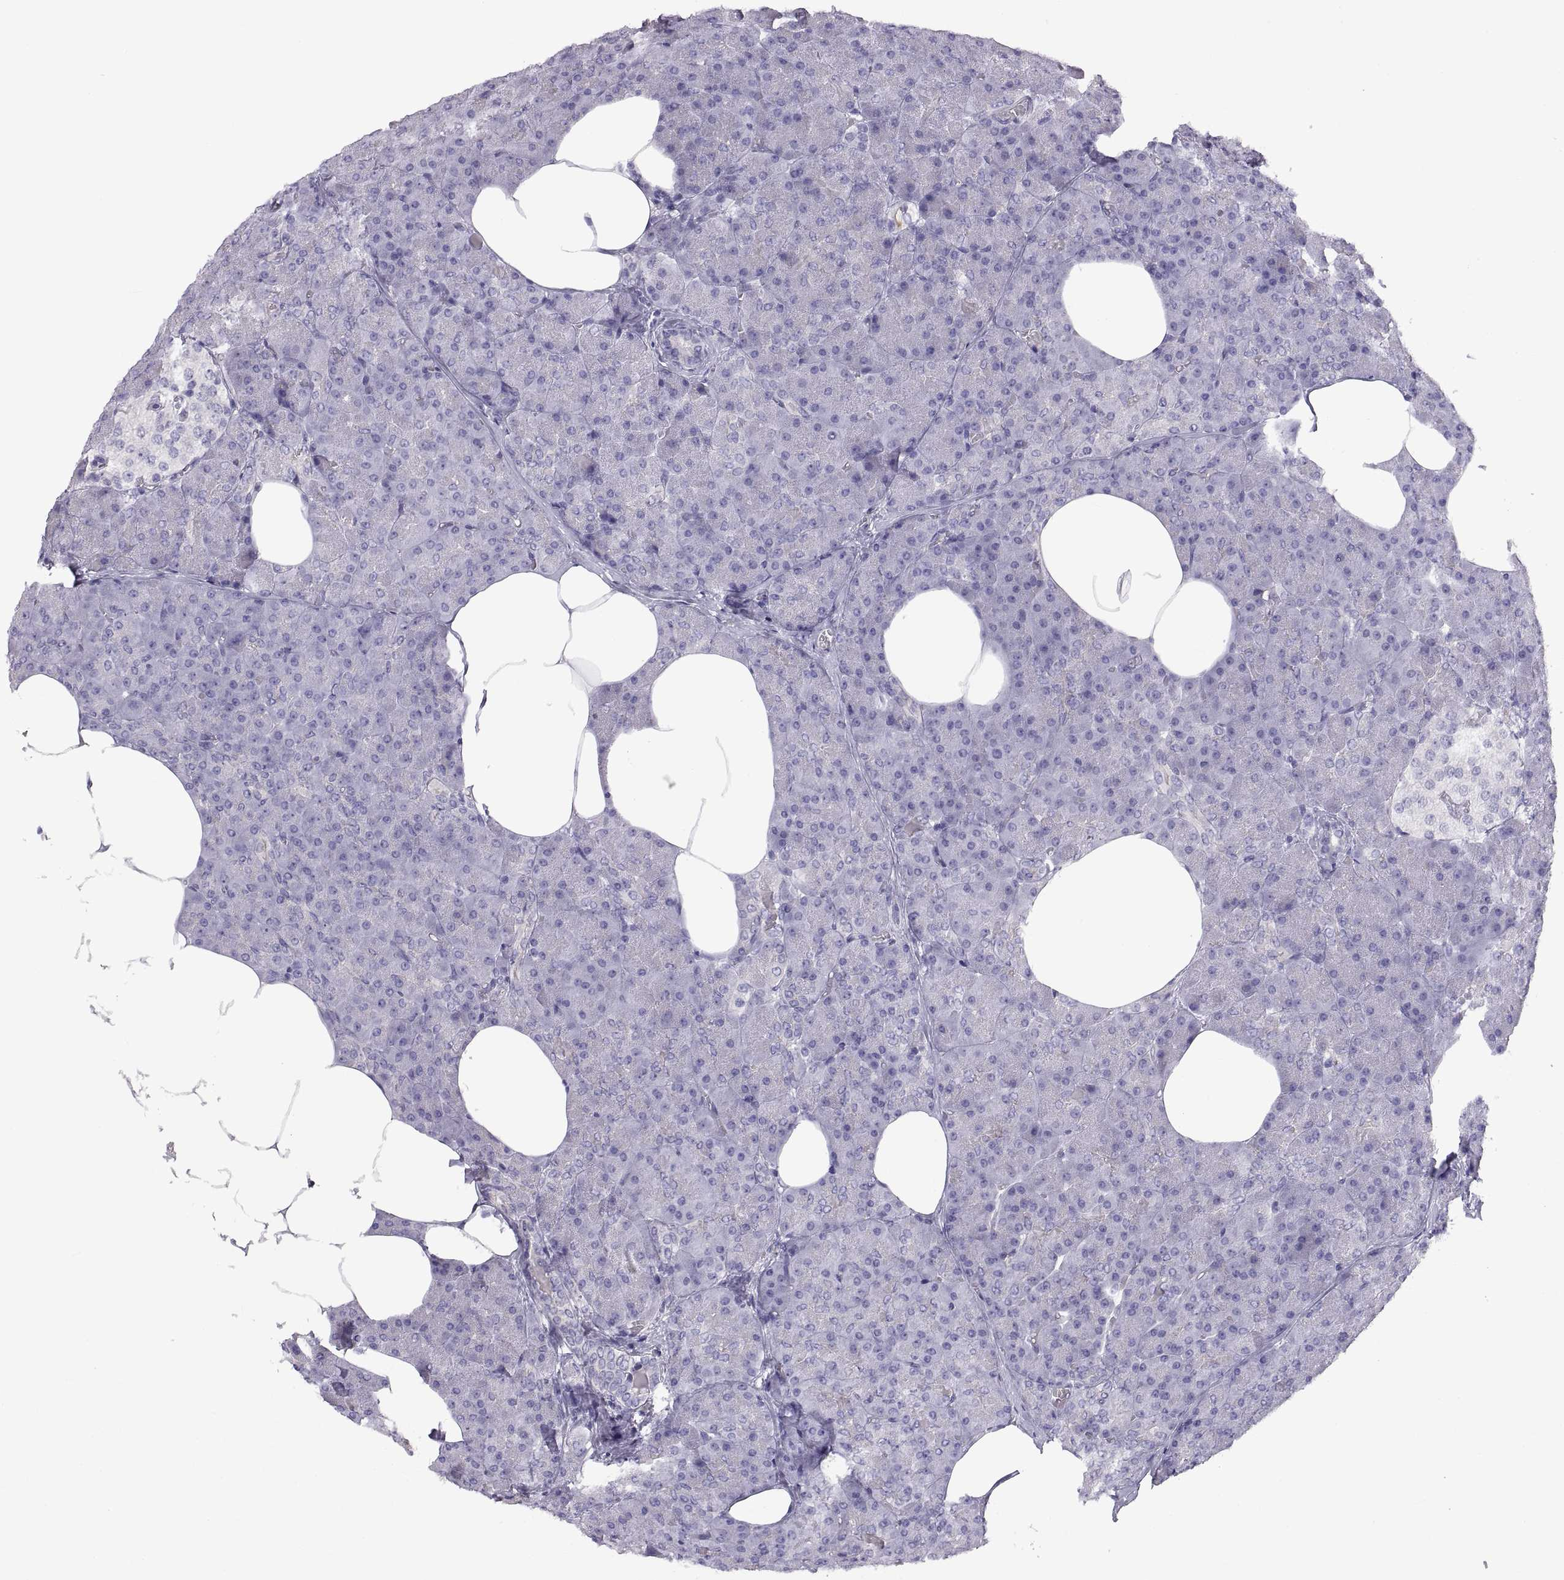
{"staining": {"intensity": "negative", "quantity": "none", "location": "none"}, "tissue": "pancreas", "cell_type": "Exocrine glandular cells", "image_type": "normal", "snomed": [{"axis": "morphology", "description": "Normal tissue, NOS"}, {"axis": "topography", "description": "Pancreas"}], "caption": "DAB immunohistochemical staining of unremarkable pancreas displays no significant expression in exocrine glandular cells. The staining is performed using DAB brown chromogen with nuclei counter-stained in using hematoxylin.", "gene": "CRYBB3", "patient": {"sex": "female", "age": 45}}